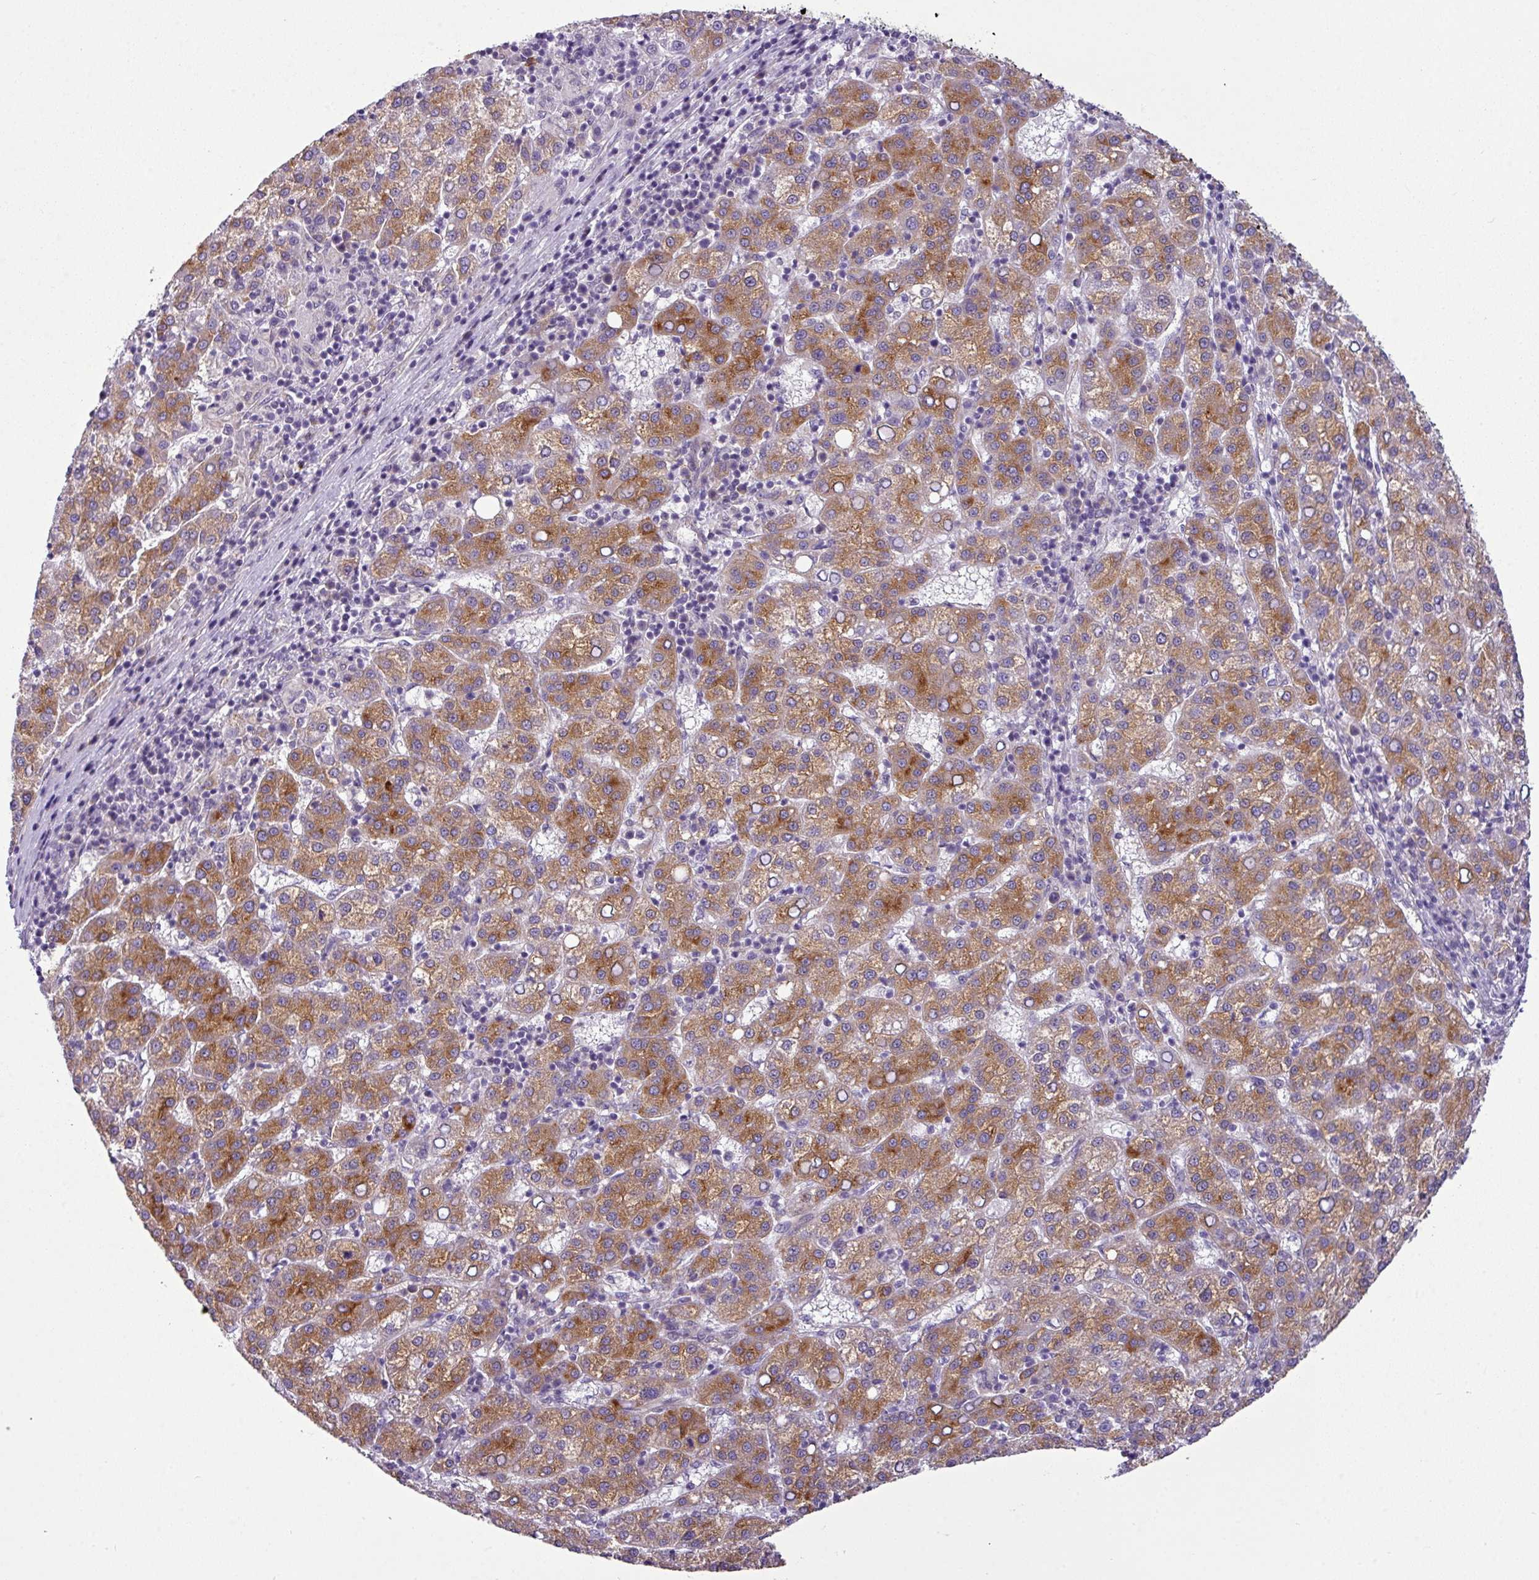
{"staining": {"intensity": "moderate", "quantity": ">75%", "location": "cytoplasmic/membranous"}, "tissue": "liver cancer", "cell_type": "Tumor cells", "image_type": "cancer", "snomed": [{"axis": "morphology", "description": "Carcinoma, Hepatocellular, NOS"}, {"axis": "topography", "description": "Liver"}], "caption": "Immunohistochemistry (IHC) (DAB) staining of human liver cancer (hepatocellular carcinoma) exhibits moderate cytoplasmic/membranous protein staining in approximately >75% of tumor cells. Nuclei are stained in blue.", "gene": "TOR1AIP2", "patient": {"sex": "female", "age": 58}}